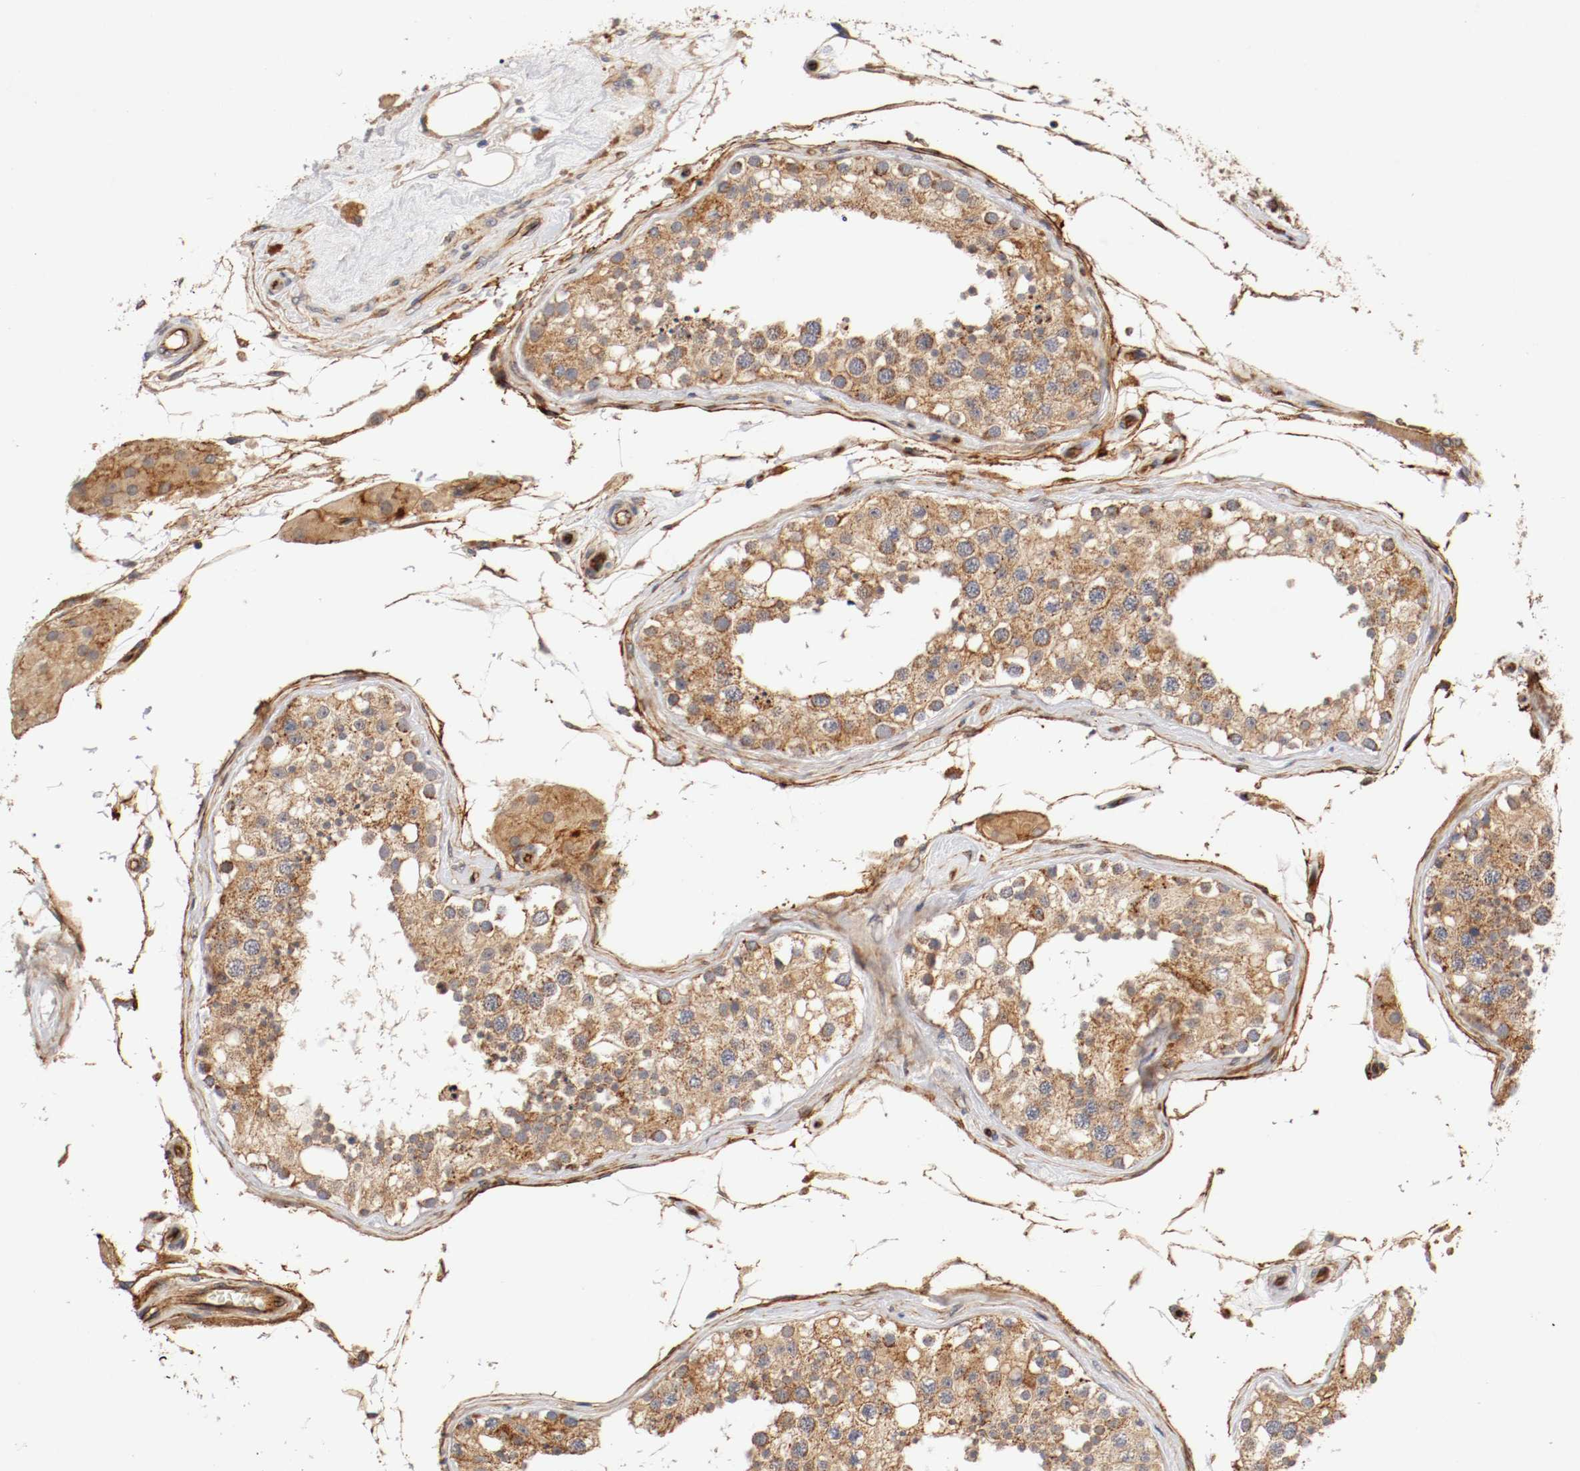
{"staining": {"intensity": "weak", "quantity": ">75%", "location": "cytoplasmic/membranous"}, "tissue": "testis", "cell_type": "Cells in seminiferous ducts", "image_type": "normal", "snomed": [{"axis": "morphology", "description": "Normal tissue, NOS"}, {"axis": "topography", "description": "Testis"}], "caption": "An IHC histopathology image of unremarkable tissue is shown. Protein staining in brown shows weak cytoplasmic/membranous positivity in testis within cells in seminiferous ducts.", "gene": "TYK2", "patient": {"sex": "male", "age": 68}}